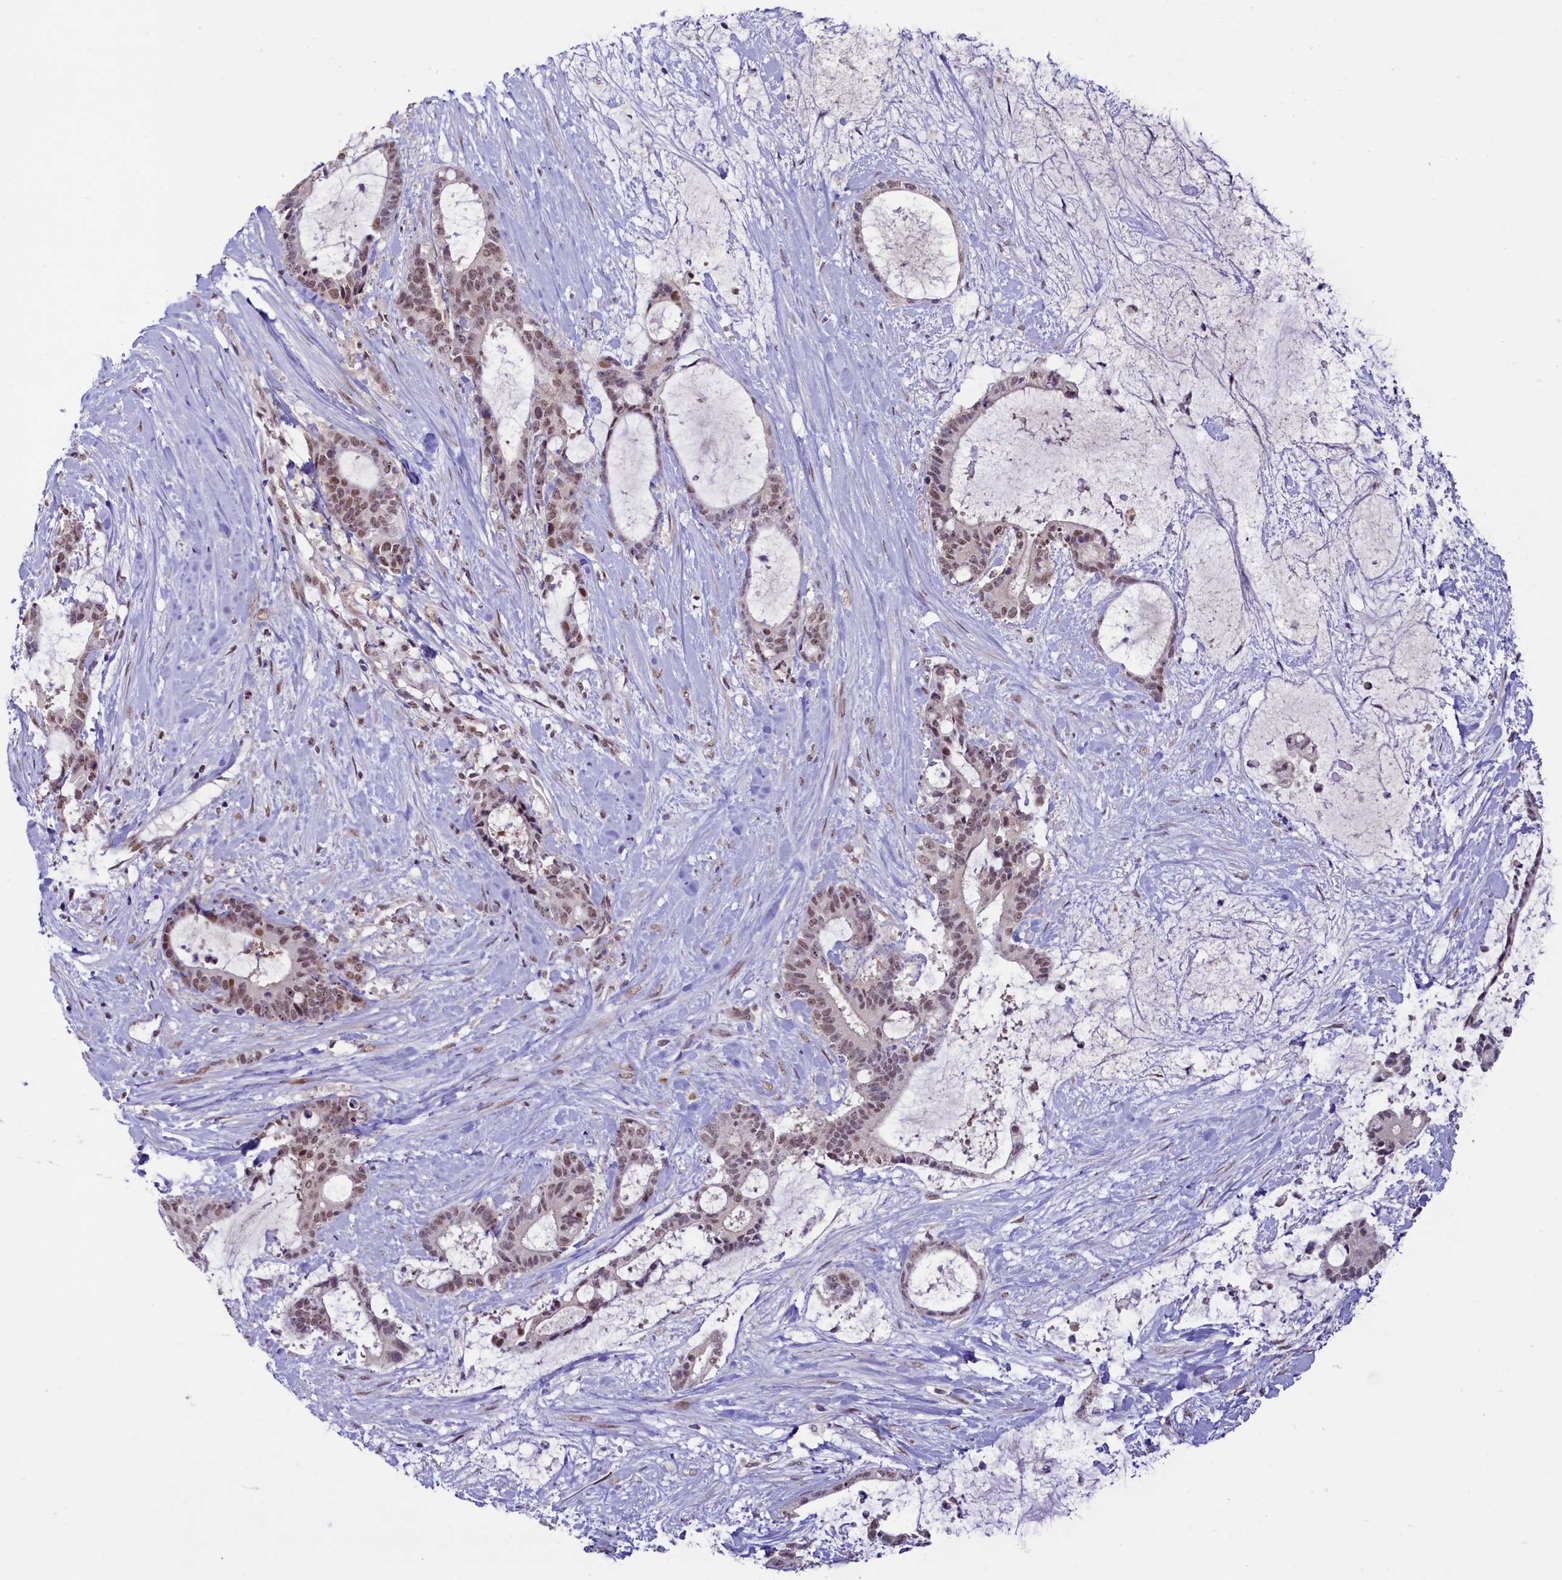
{"staining": {"intensity": "moderate", "quantity": "25%-75%", "location": "nuclear"}, "tissue": "liver cancer", "cell_type": "Tumor cells", "image_type": "cancer", "snomed": [{"axis": "morphology", "description": "Normal tissue, NOS"}, {"axis": "morphology", "description": "Cholangiocarcinoma"}, {"axis": "topography", "description": "Liver"}, {"axis": "topography", "description": "Peripheral nerve tissue"}], "caption": "Liver cancer was stained to show a protein in brown. There is medium levels of moderate nuclear staining in approximately 25%-75% of tumor cells.", "gene": "ANKS3", "patient": {"sex": "female", "age": 73}}